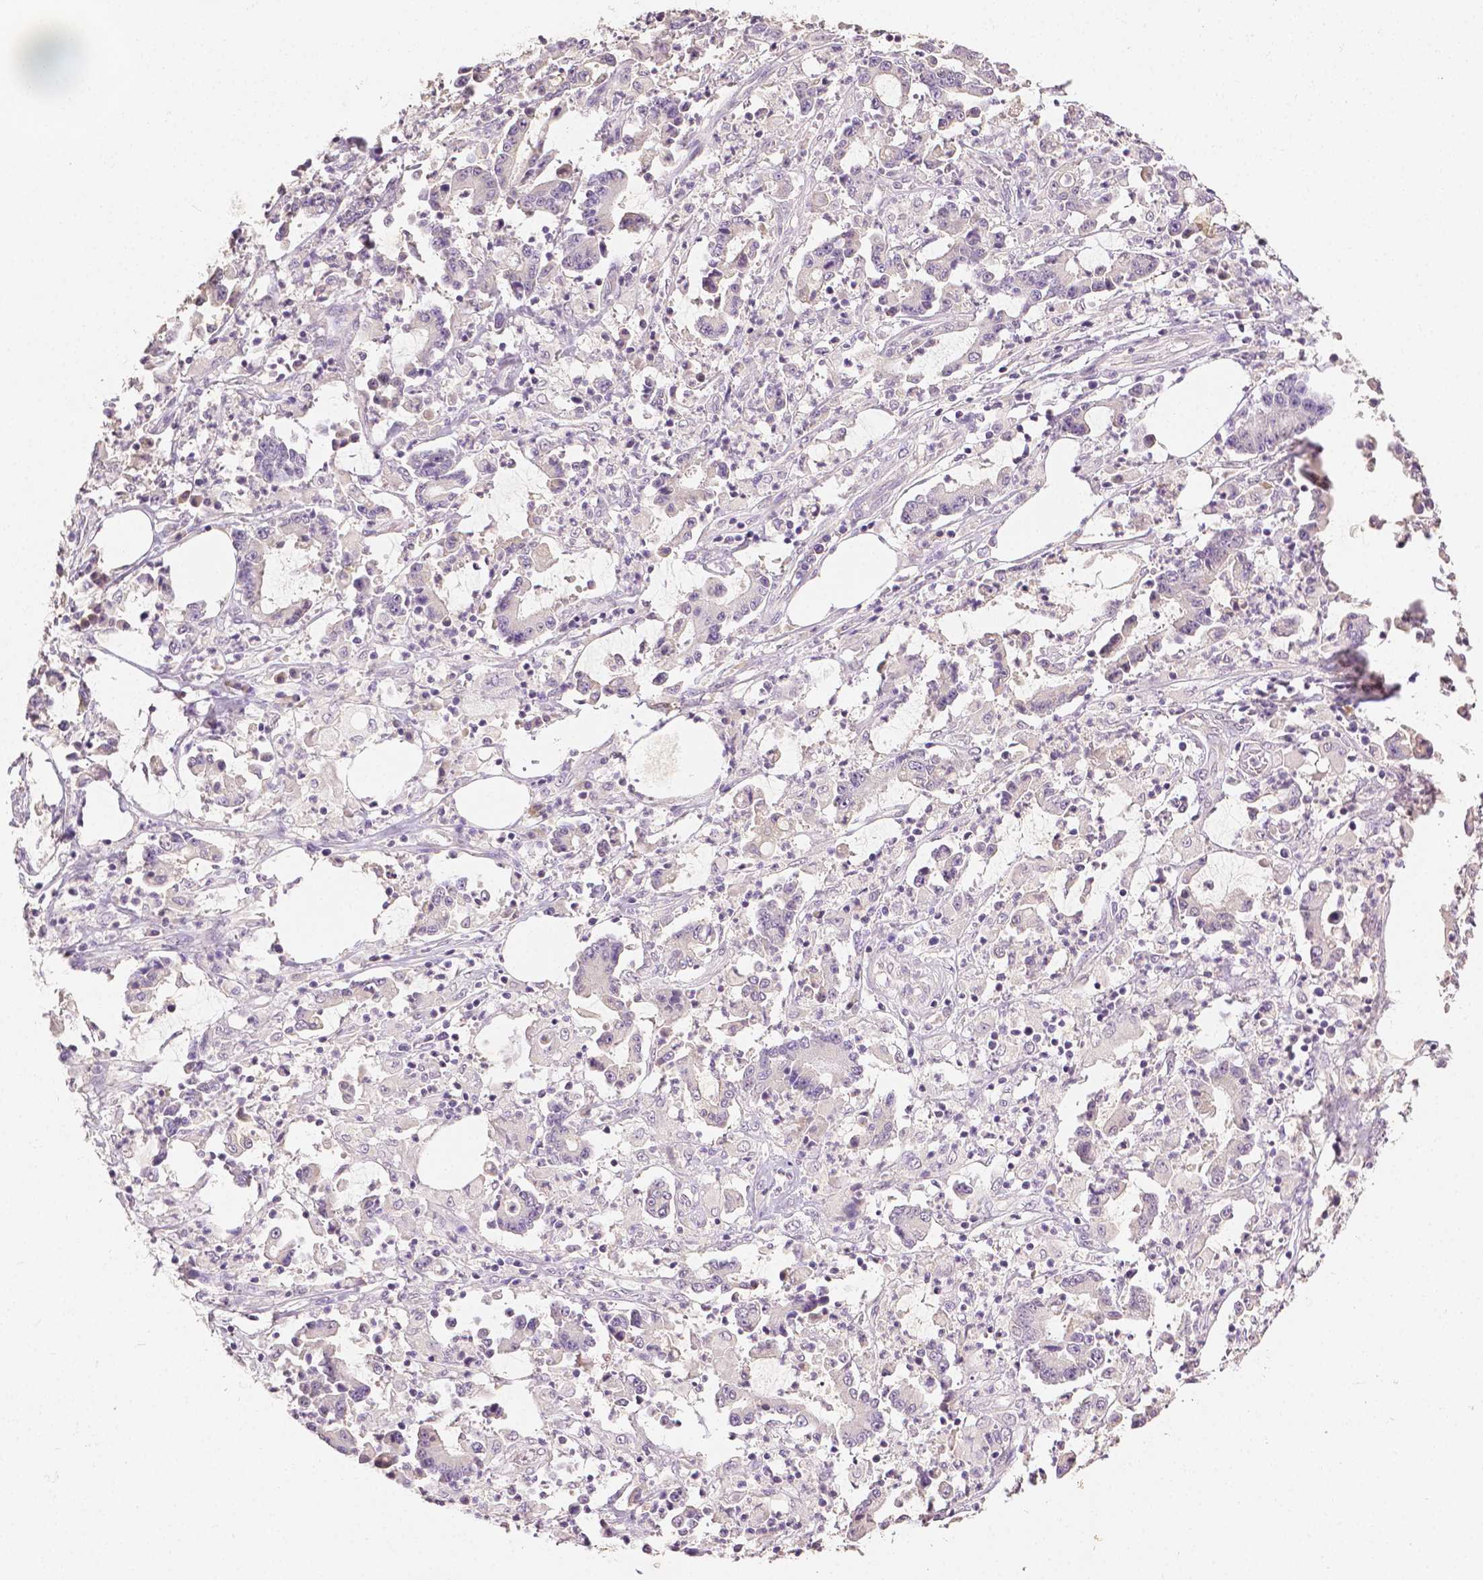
{"staining": {"intensity": "negative", "quantity": "none", "location": "none"}, "tissue": "stomach cancer", "cell_type": "Tumor cells", "image_type": "cancer", "snomed": [{"axis": "morphology", "description": "Adenocarcinoma, NOS"}, {"axis": "topography", "description": "Stomach, upper"}], "caption": "High power microscopy histopathology image of an IHC photomicrograph of adenocarcinoma (stomach), revealing no significant positivity in tumor cells. Nuclei are stained in blue.", "gene": "TGM1", "patient": {"sex": "male", "age": 68}}